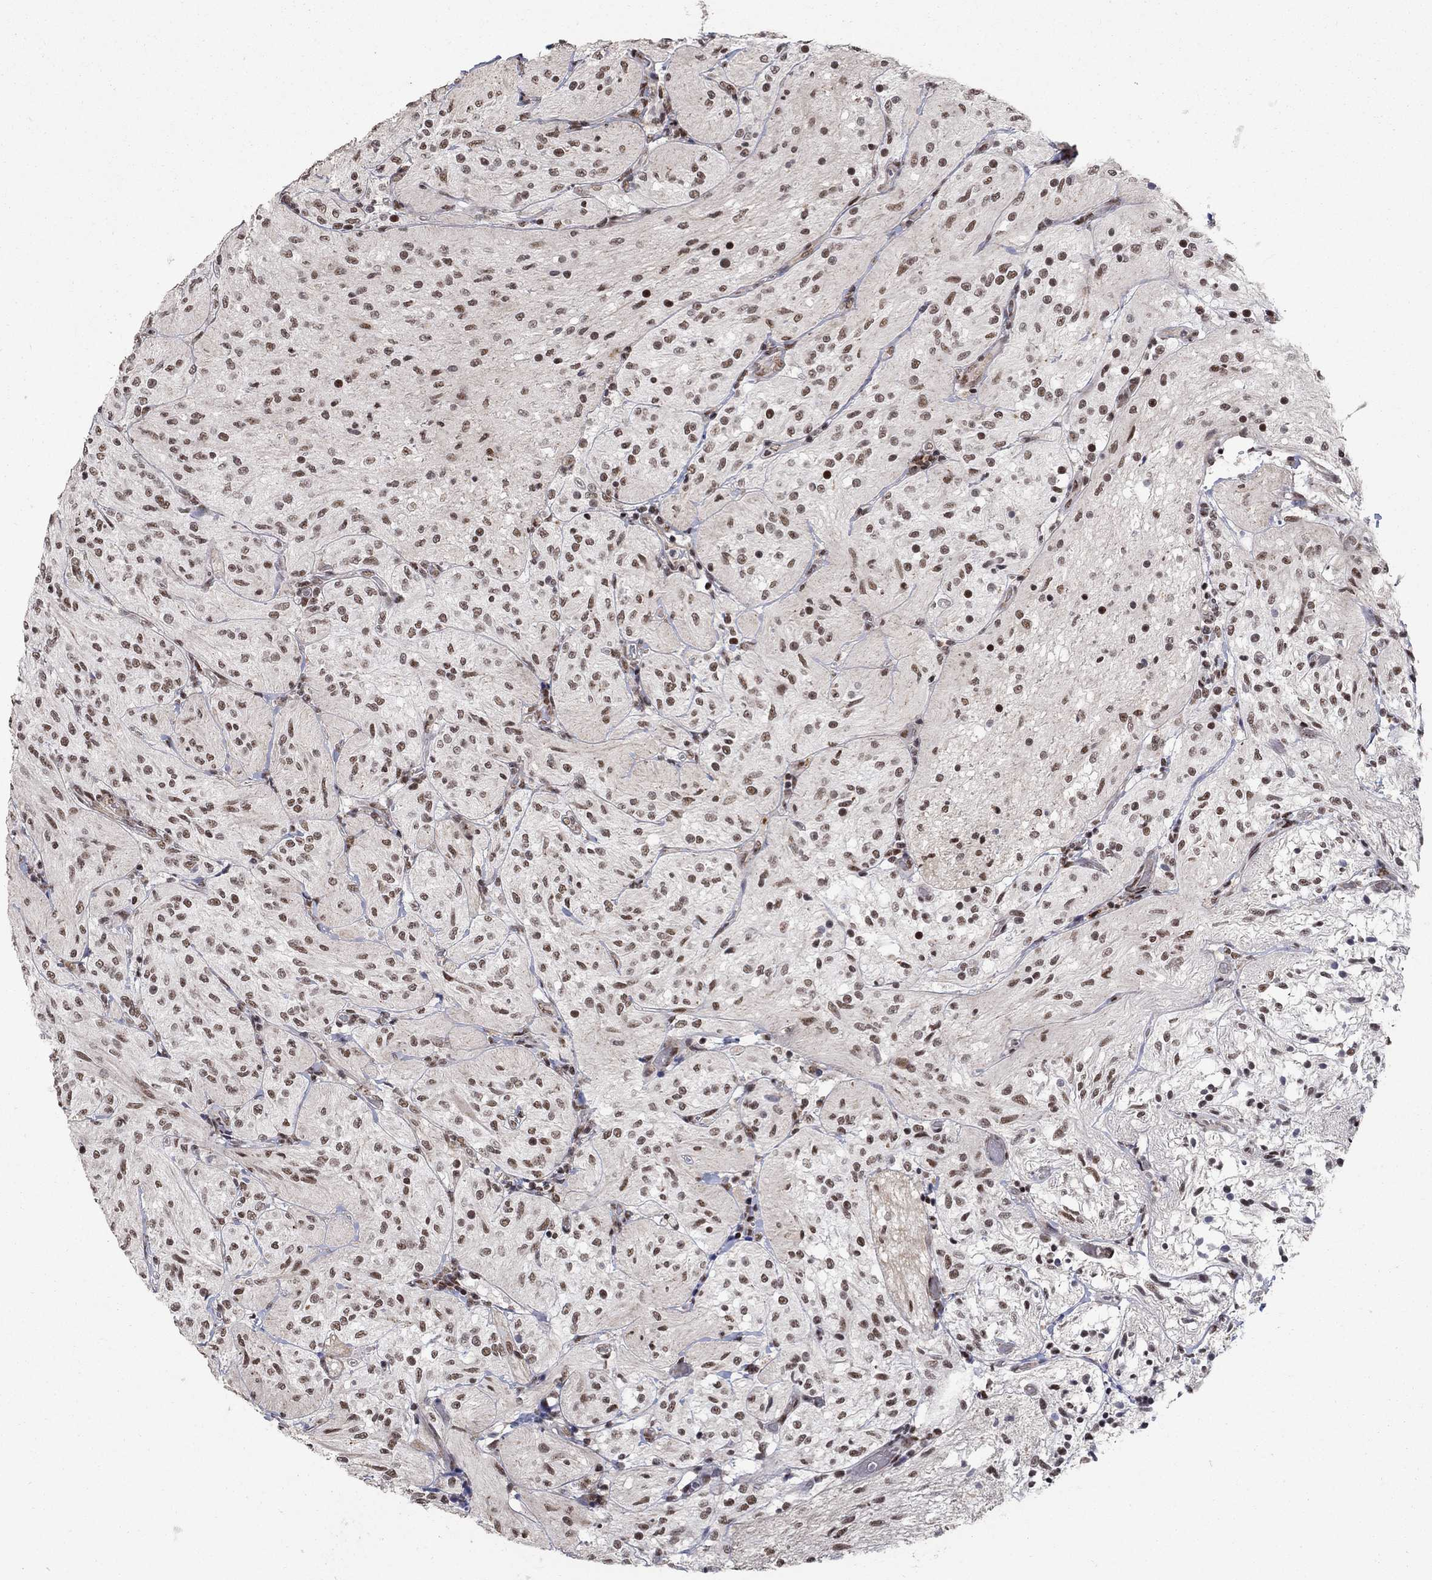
{"staining": {"intensity": "moderate", "quantity": ">75%", "location": "nuclear"}, "tissue": "glioma", "cell_type": "Tumor cells", "image_type": "cancer", "snomed": [{"axis": "morphology", "description": "Glioma, malignant, Low grade"}, {"axis": "topography", "description": "Brain"}], "caption": "Immunohistochemistry (IHC) image of human malignant glioma (low-grade) stained for a protein (brown), which reveals medium levels of moderate nuclear positivity in about >75% of tumor cells.", "gene": "PNISR", "patient": {"sex": "male", "age": 3}}